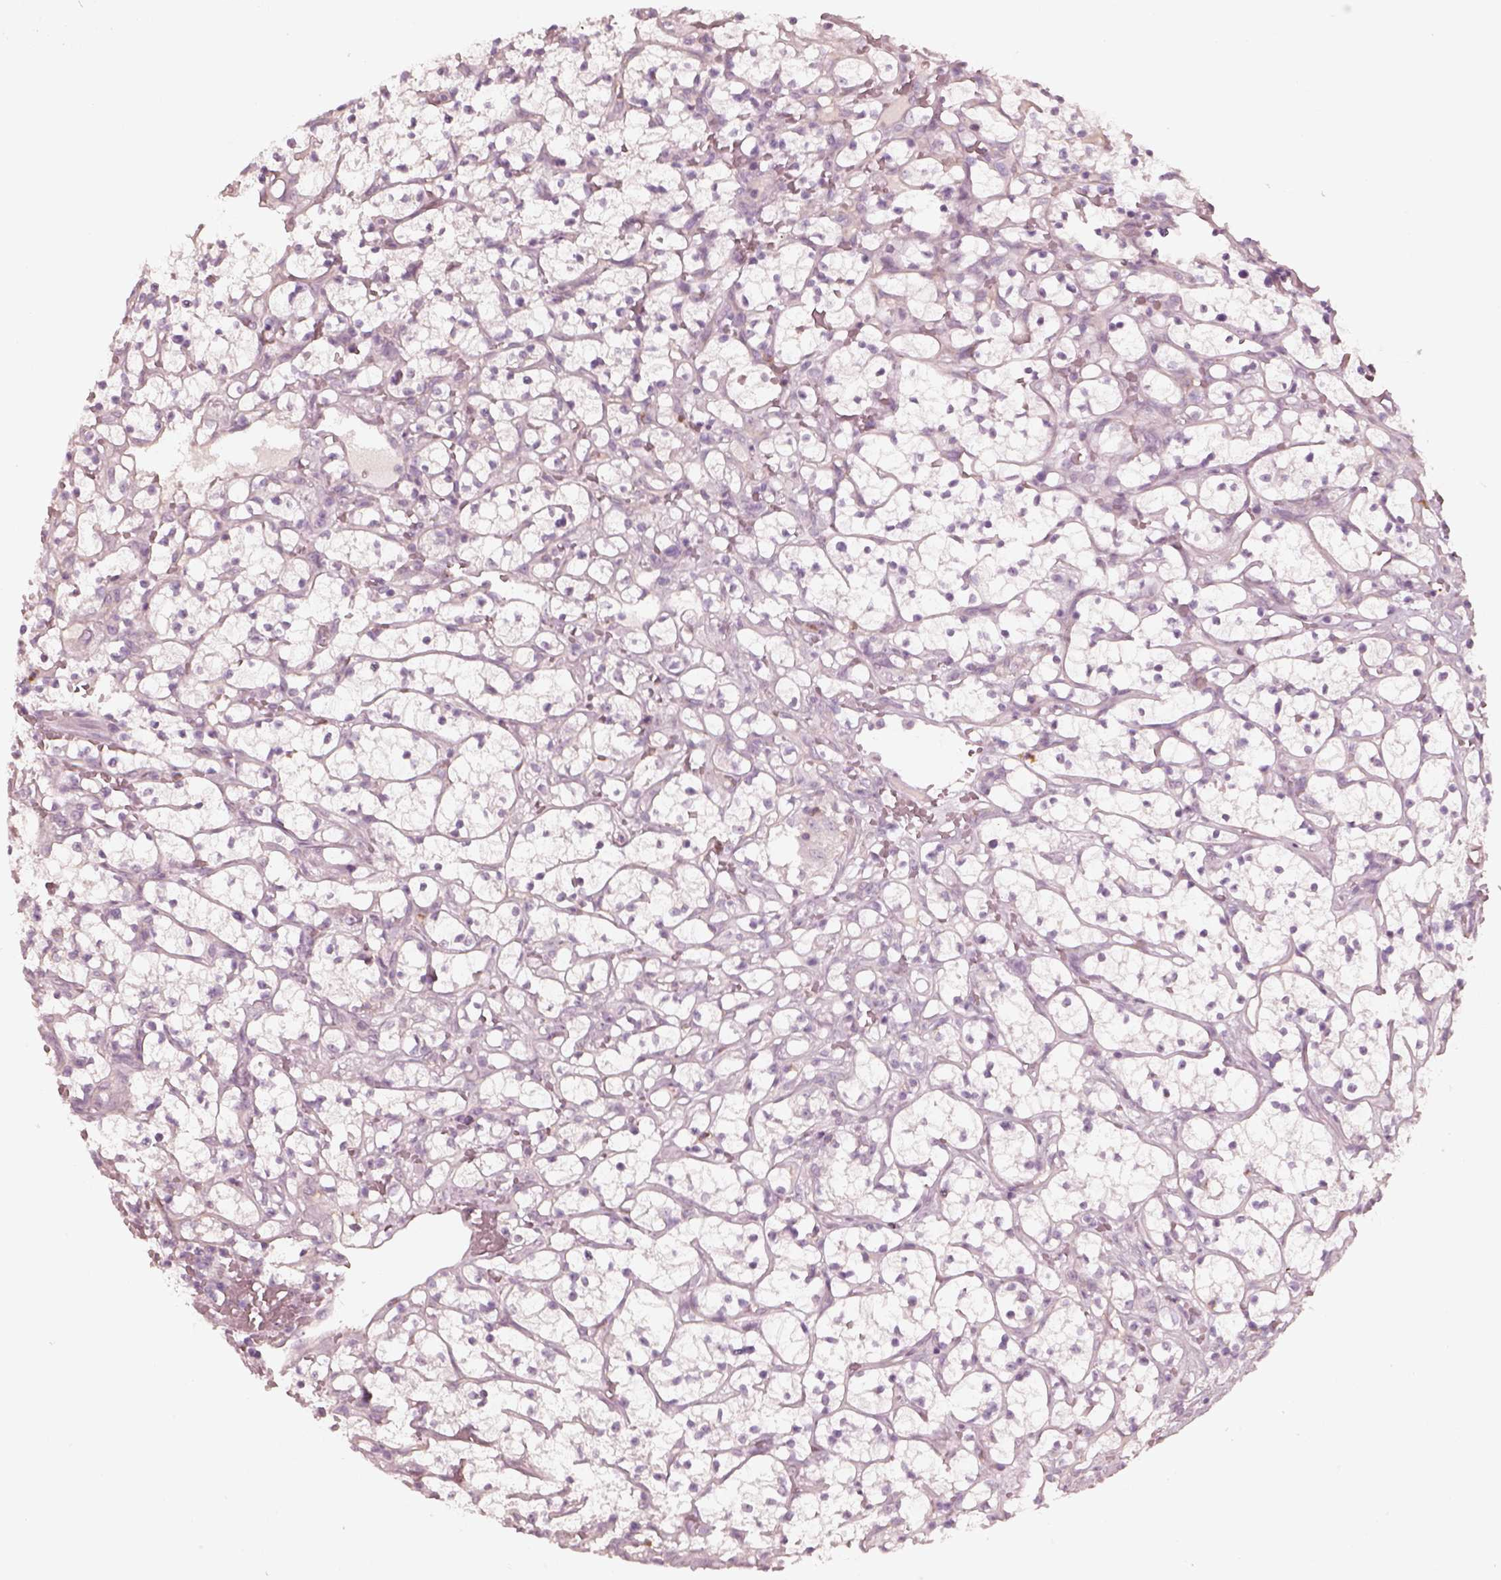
{"staining": {"intensity": "negative", "quantity": "none", "location": "none"}, "tissue": "renal cancer", "cell_type": "Tumor cells", "image_type": "cancer", "snomed": [{"axis": "morphology", "description": "Adenocarcinoma, NOS"}, {"axis": "topography", "description": "Kidney"}], "caption": "DAB (3,3'-diaminobenzidine) immunohistochemical staining of human adenocarcinoma (renal) demonstrates no significant positivity in tumor cells.", "gene": "GPRIN1", "patient": {"sex": "female", "age": 64}}